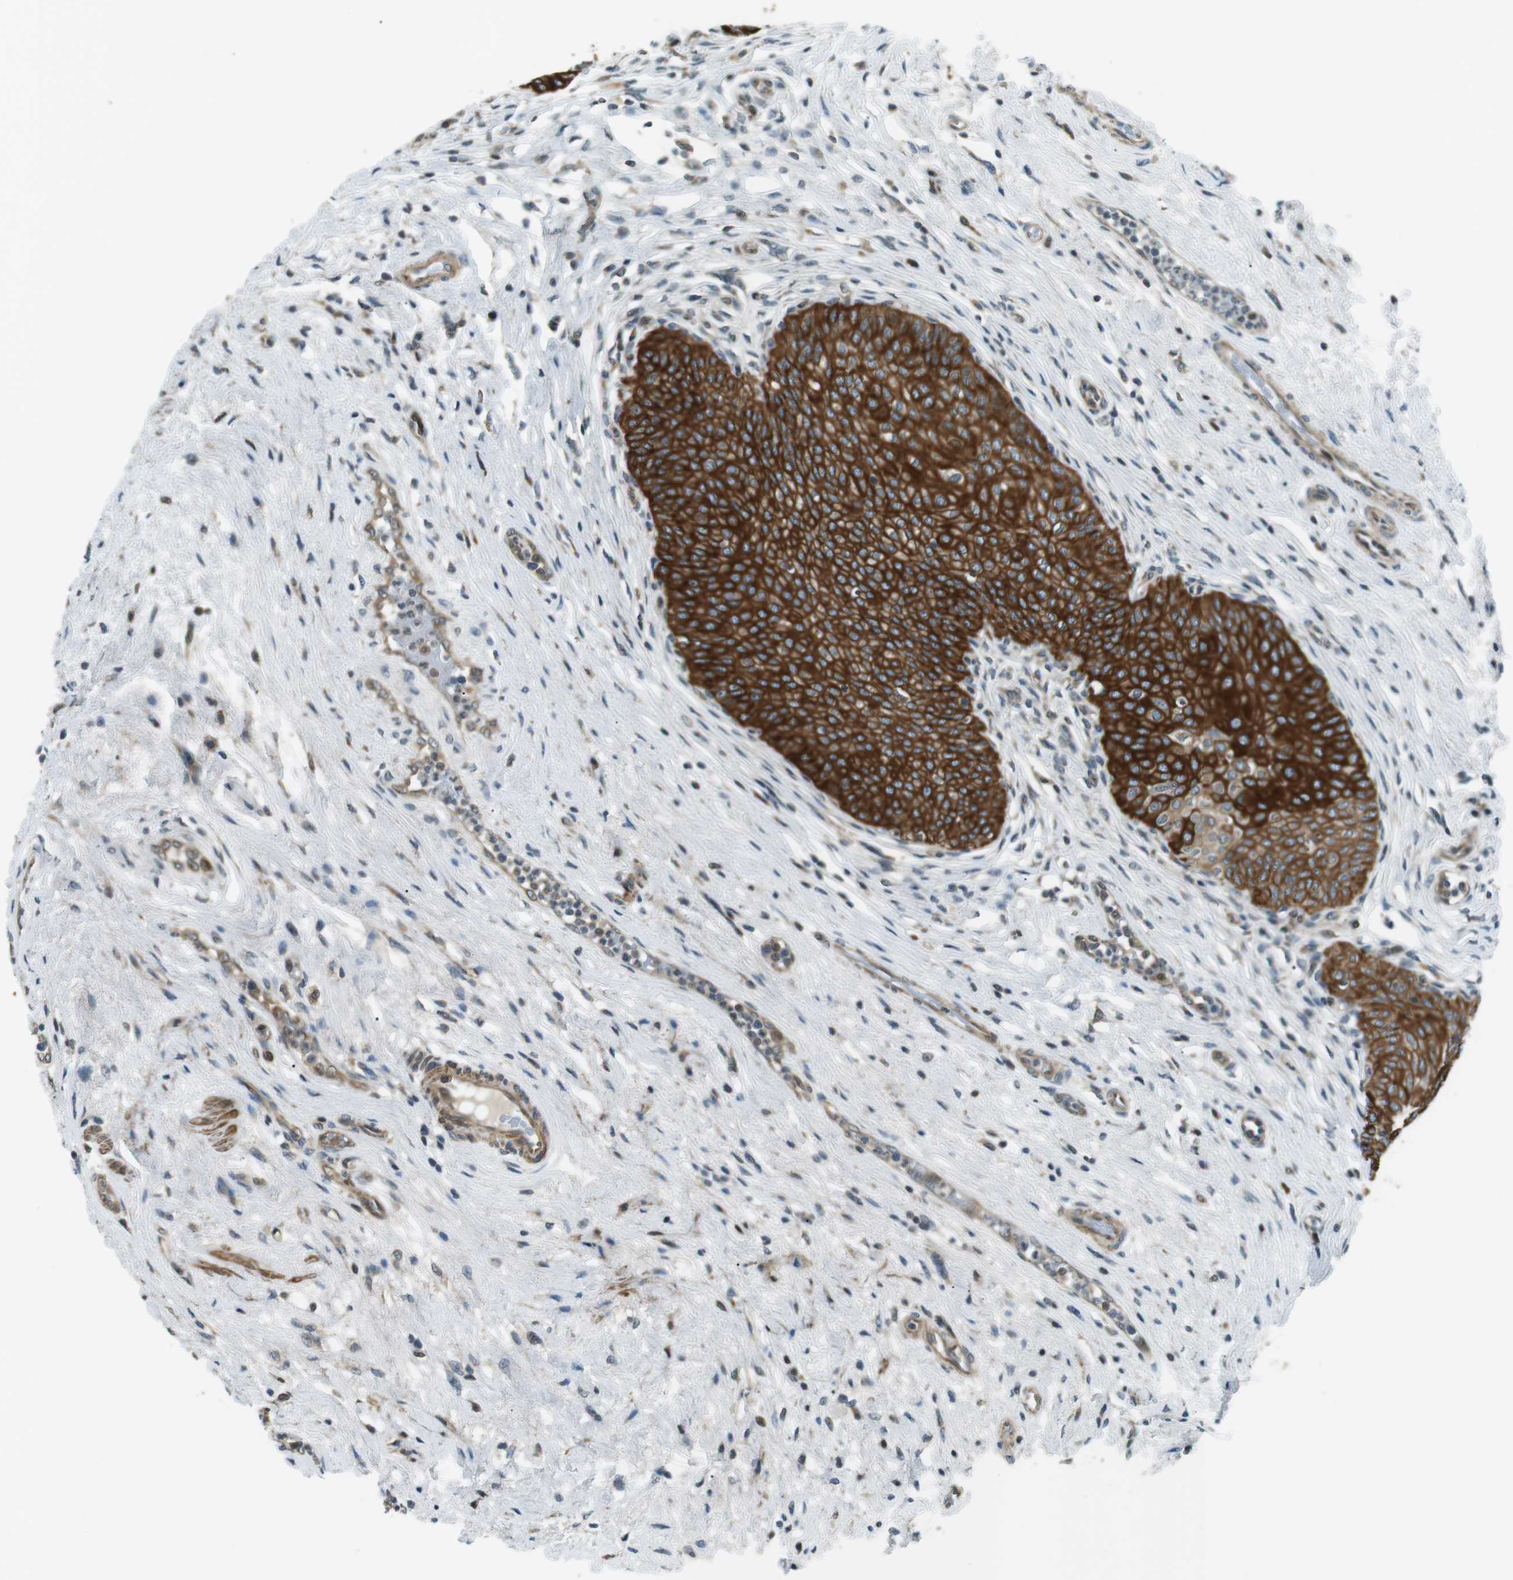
{"staining": {"intensity": "strong", "quantity": ">75%", "location": "cytoplasmic/membranous"}, "tissue": "urinary bladder", "cell_type": "Urothelial cells", "image_type": "normal", "snomed": [{"axis": "morphology", "description": "Normal tissue, NOS"}, {"axis": "topography", "description": "Urinary bladder"}], "caption": "Immunohistochemical staining of benign urinary bladder reveals strong cytoplasmic/membranous protein positivity in about >75% of urothelial cells.", "gene": "TMEM74", "patient": {"sex": "male", "age": 46}}